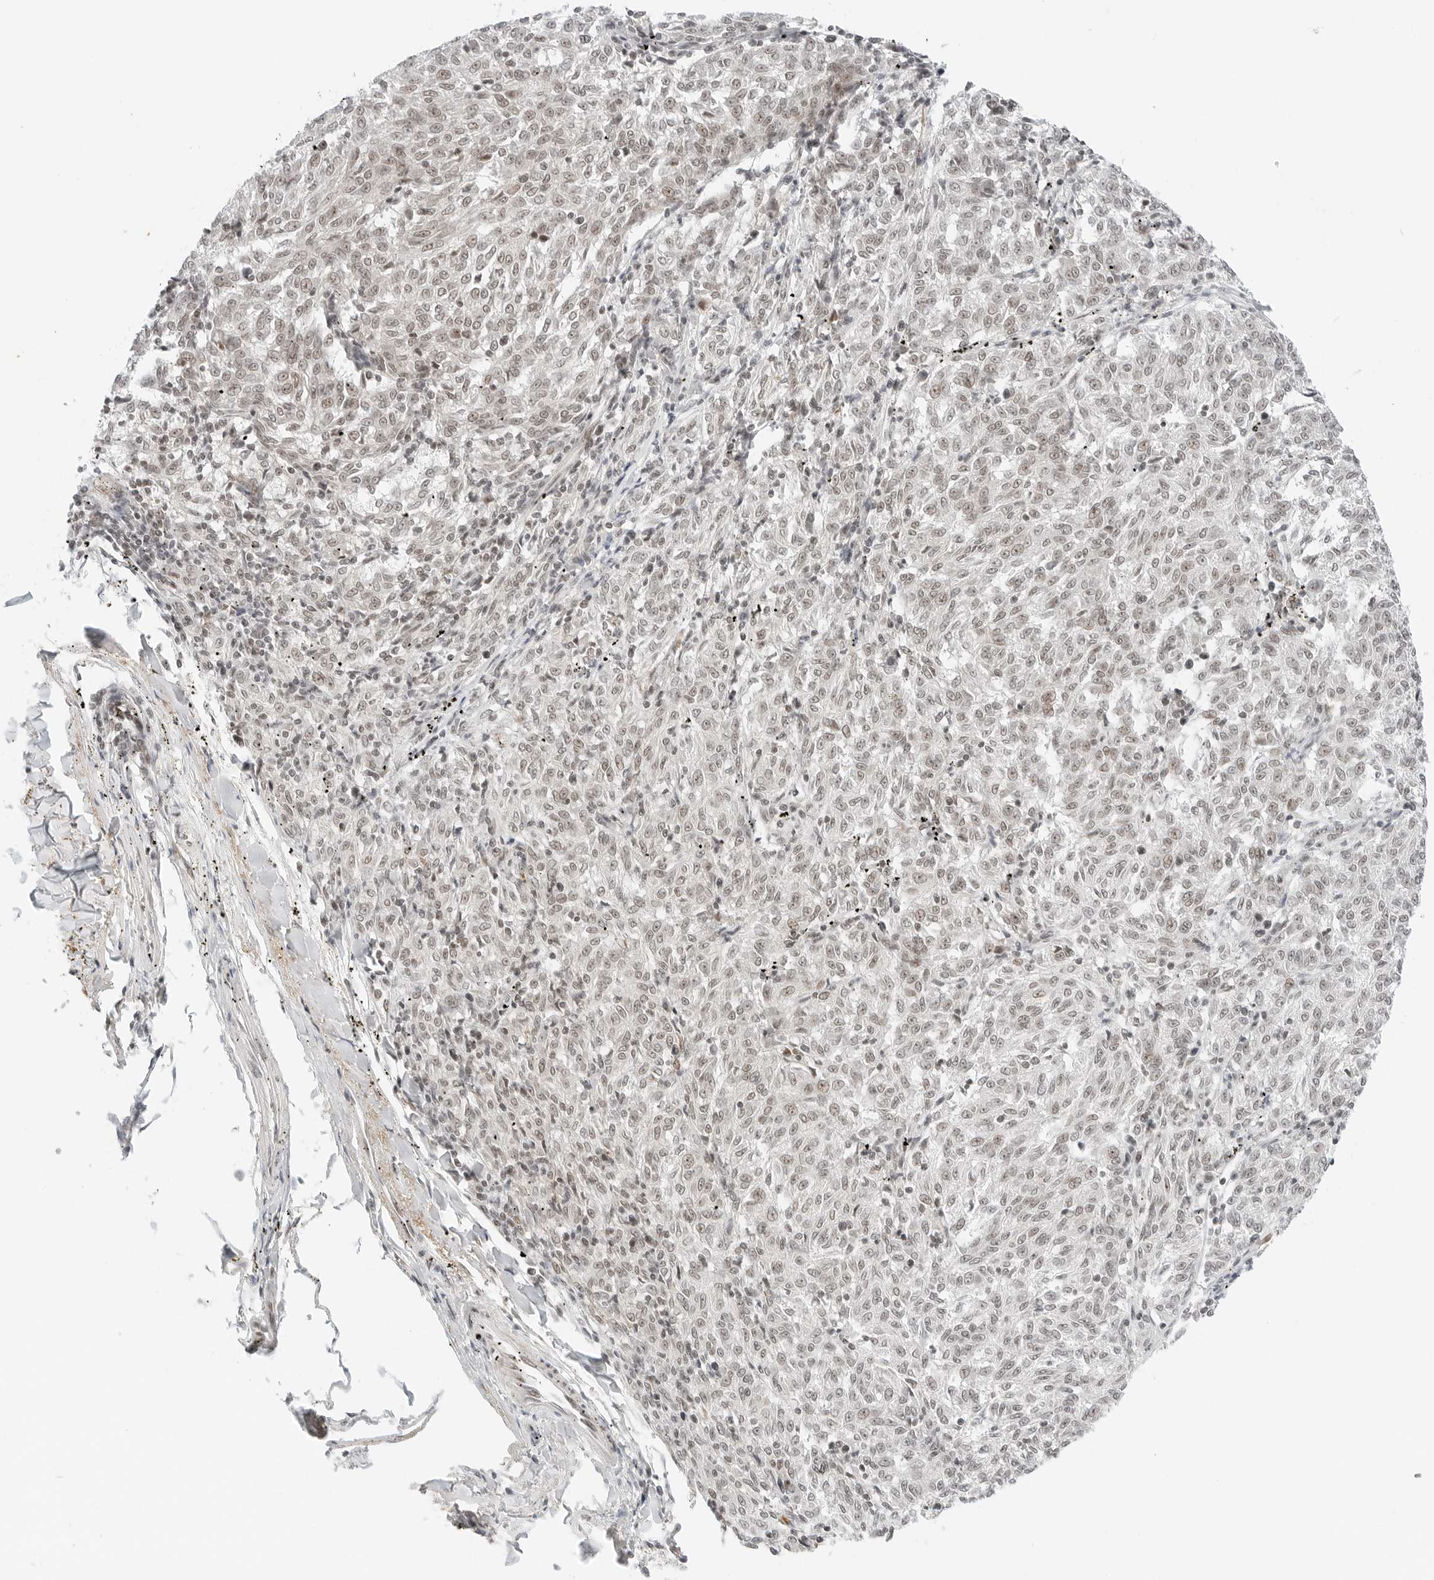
{"staining": {"intensity": "weak", "quantity": ">75%", "location": "nuclear"}, "tissue": "melanoma", "cell_type": "Tumor cells", "image_type": "cancer", "snomed": [{"axis": "morphology", "description": "Malignant melanoma, NOS"}, {"axis": "topography", "description": "Skin"}], "caption": "Human melanoma stained with a protein marker demonstrates weak staining in tumor cells.", "gene": "CRTC2", "patient": {"sex": "female", "age": 72}}